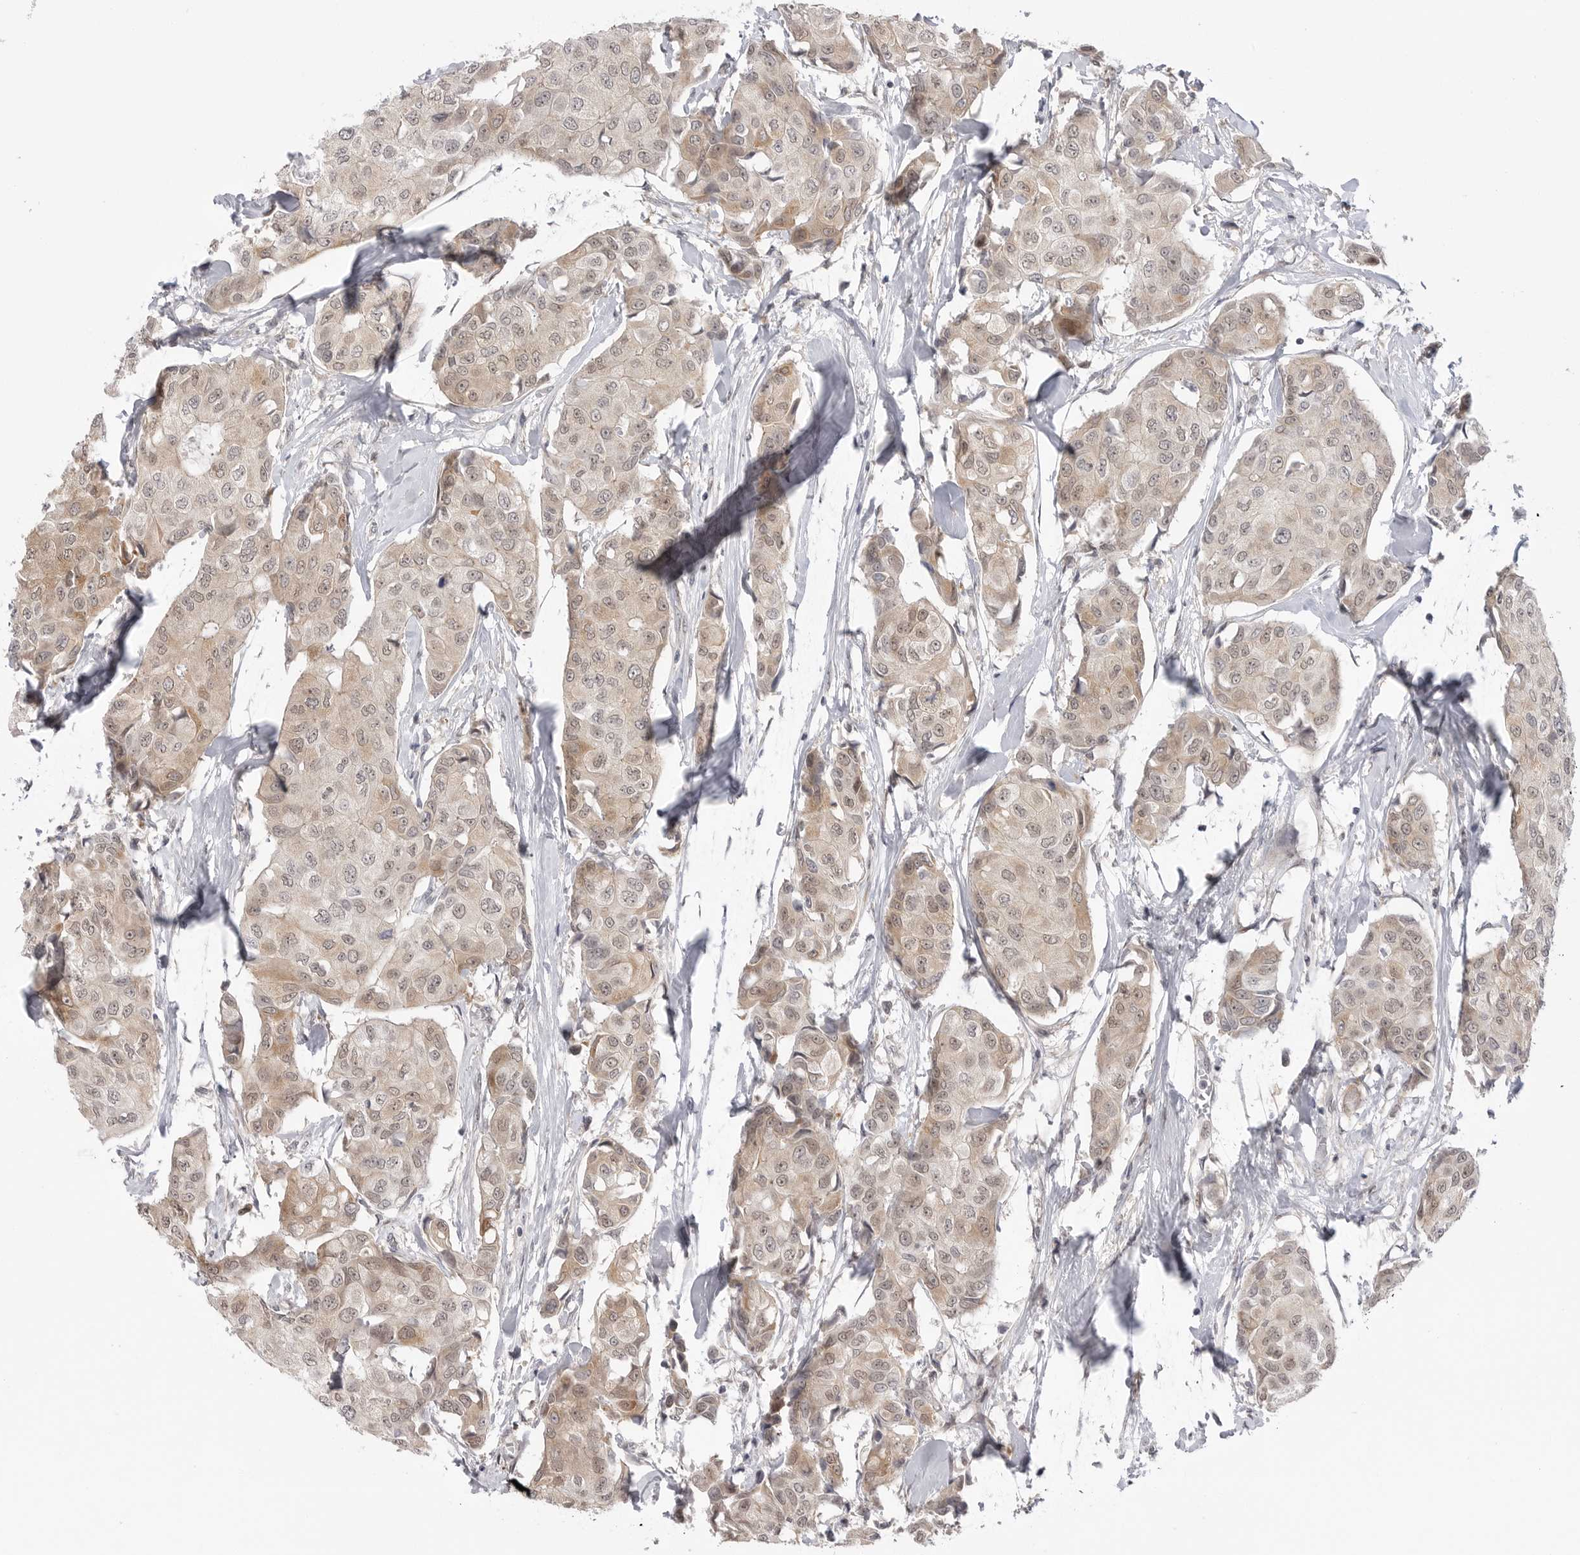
{"staining": {"intensity": "weak", "quantity": ">75%", "location": "cytoplasmic/membranous,nuclear"}, "tissue": "breast cancer", "cell_type": "Tumor cells", "image_type": "cancer", "snomed": [{"axis": "morphology", "description": "Duct carcinoma"}, {"axis": "topography", "description": "Breast"}], "caption": "Tumor cells display low levels of weak cytoplasmic/membranous and nuclear positivity in about >75% of cells in infiltrating ductal carcinoma (breast). (IHC, brightfield microscopy, high magnification).", "gene": "GGT6", "patient": {"sex": "female", "age": 80}}